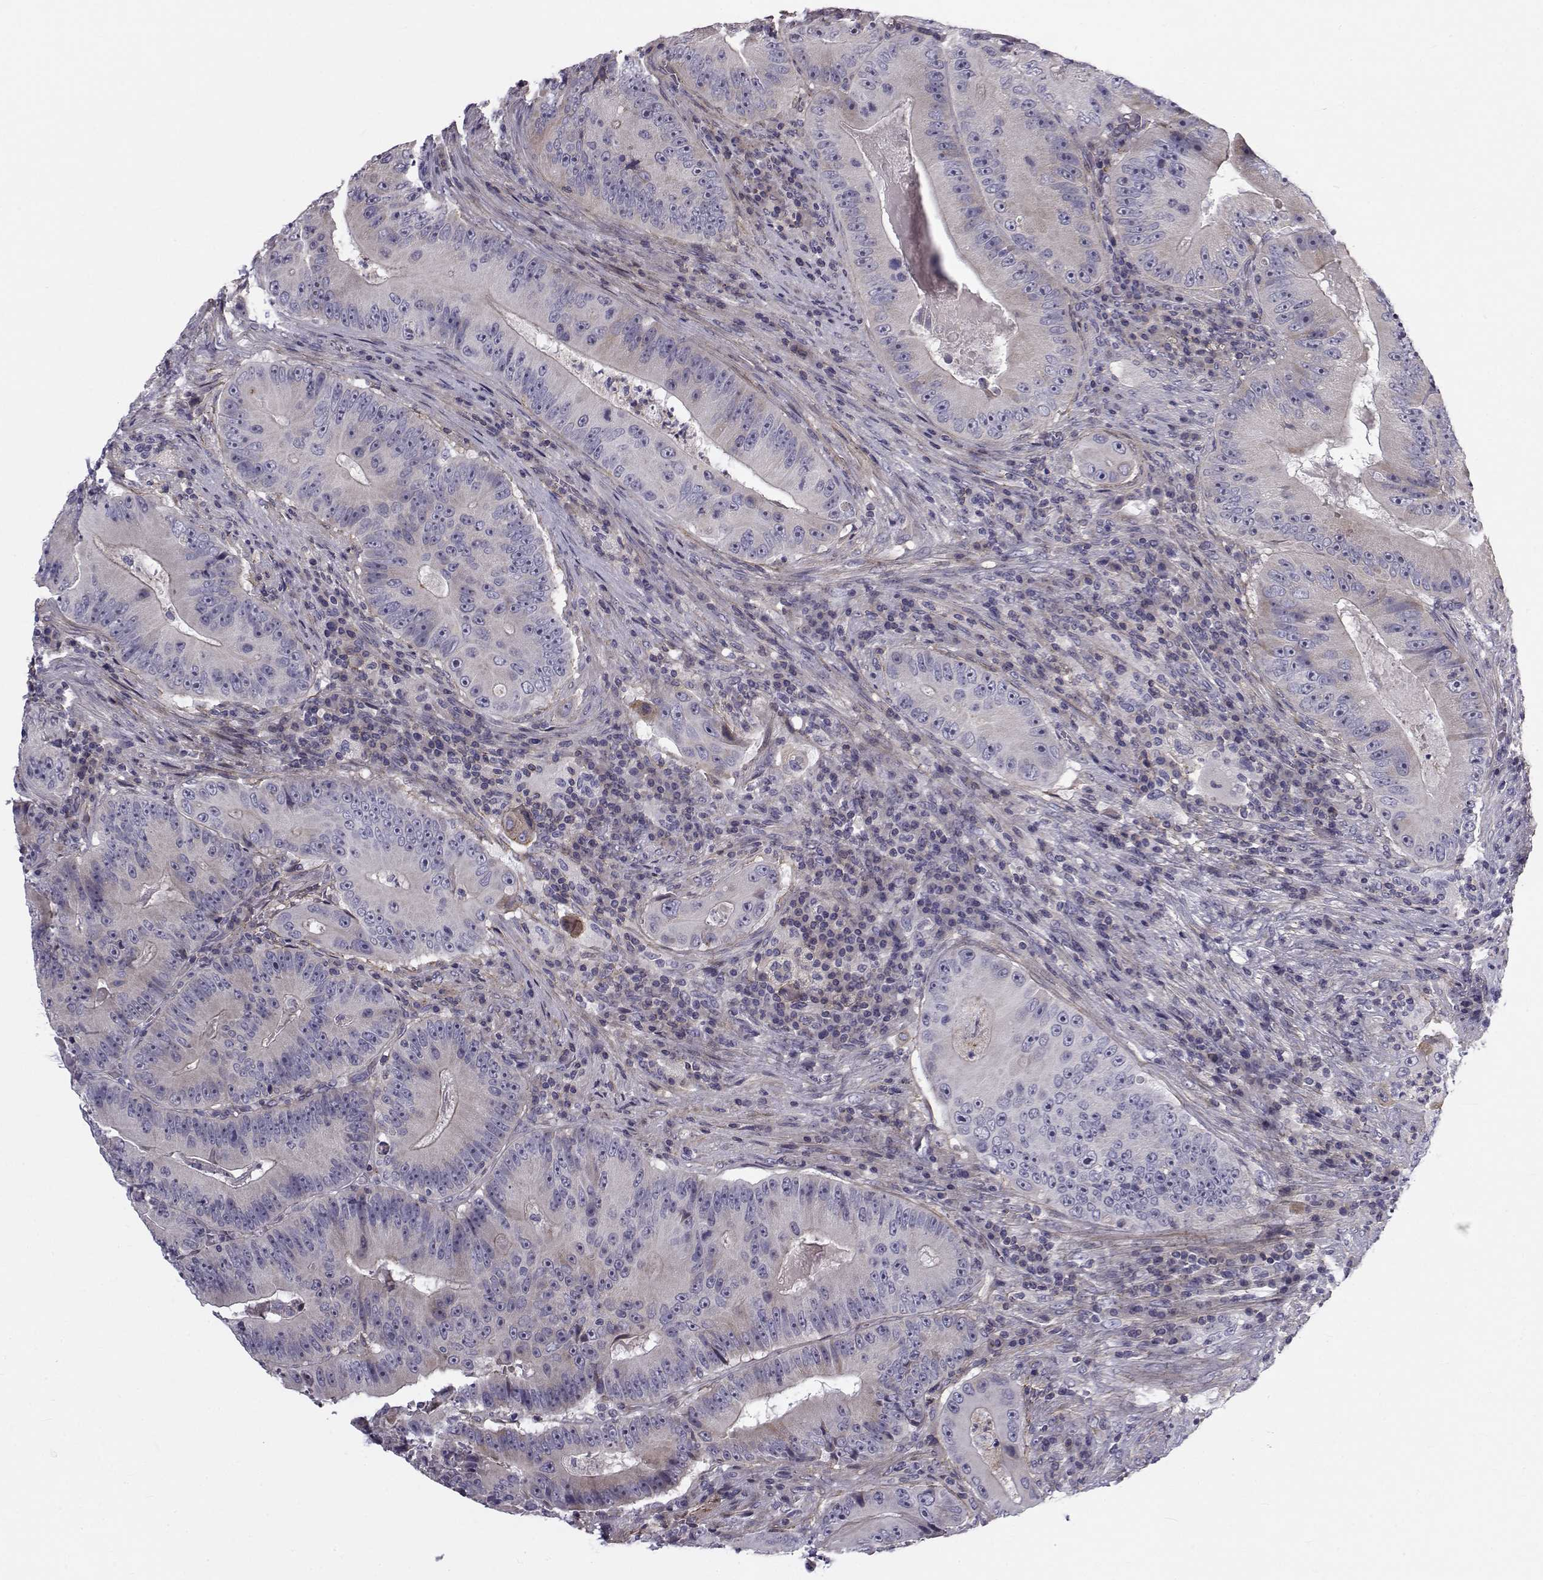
{"staining": {"intensity": "negative", "quantity": "none", "location": "none"}, "tissue": "colorectal cancer", "cell_type": "Tumor cells", "image_type": "cancer", "snomed": [{"axis": "morphology", "description": "Adenocarcinoma, NOS"}, {"axis": "topography", "description": "Colon"}], "caption": "Protein analysis of colorectal cancer exhibits no significant expression in tumor cells.", "gene": "LRRC27", "patient": {"sex": "female", "age": 86}}